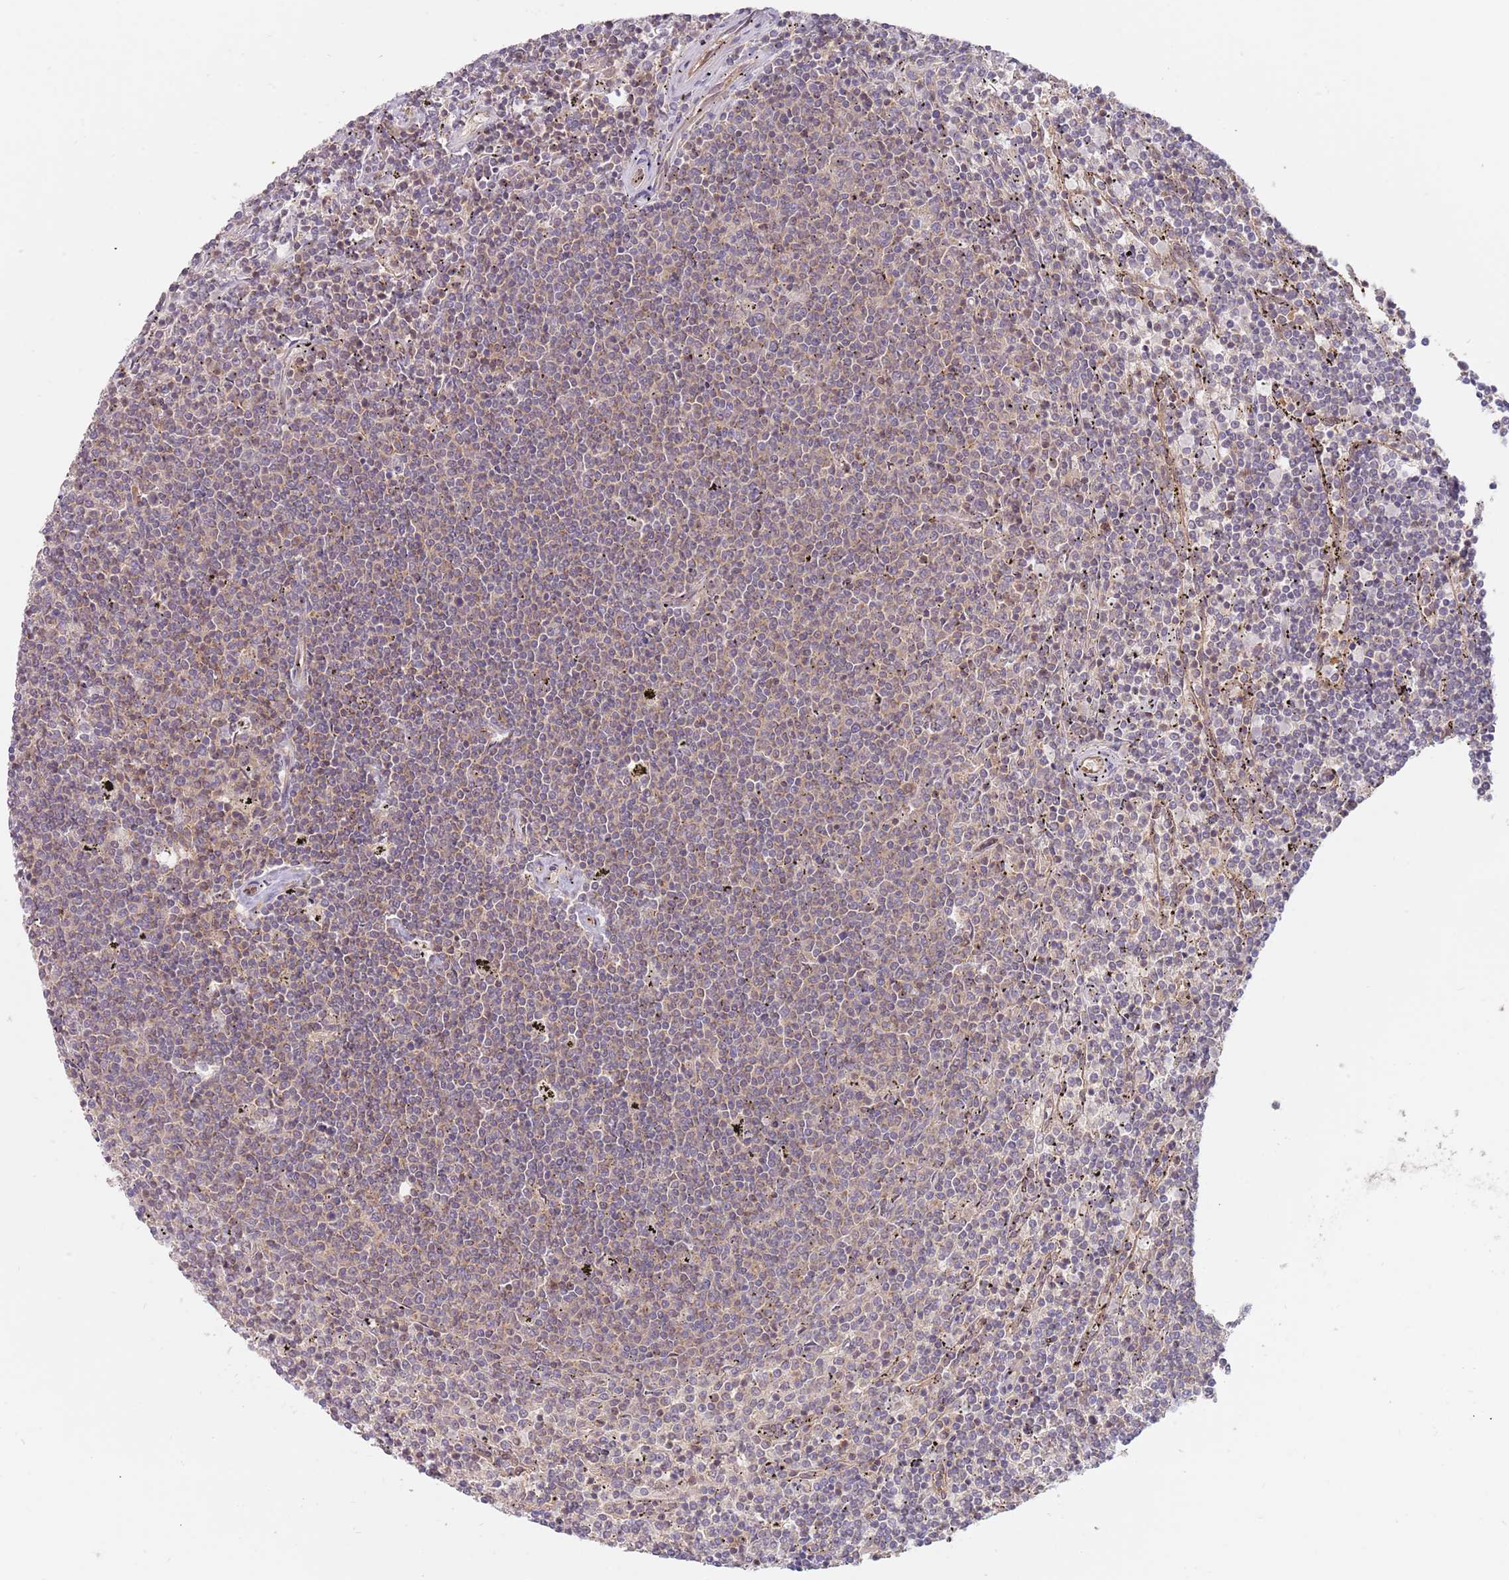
{"staining": {"intensity": "weak", "quantity": "<25%", "location": "cytoplasmic/membranous"}, "tissue": "lymphoma", "cell_type": "Tumor cells", "image_type": "cancer", "snomed": [{"axis": "morphology", "description": "Malignant lymphoma, non-Hodgkin's type, Low grade"}, {"axis": "topography", "description": "Spleen"}], "caption": "Human low-grade malignant lymphoma, non-Hodgkin's type stained for a protein using immunohistochemistry (IHC) displays no expression in tumor cells.", "gene": "GUK1", "patient": {"sex": "female", "age": 50}}